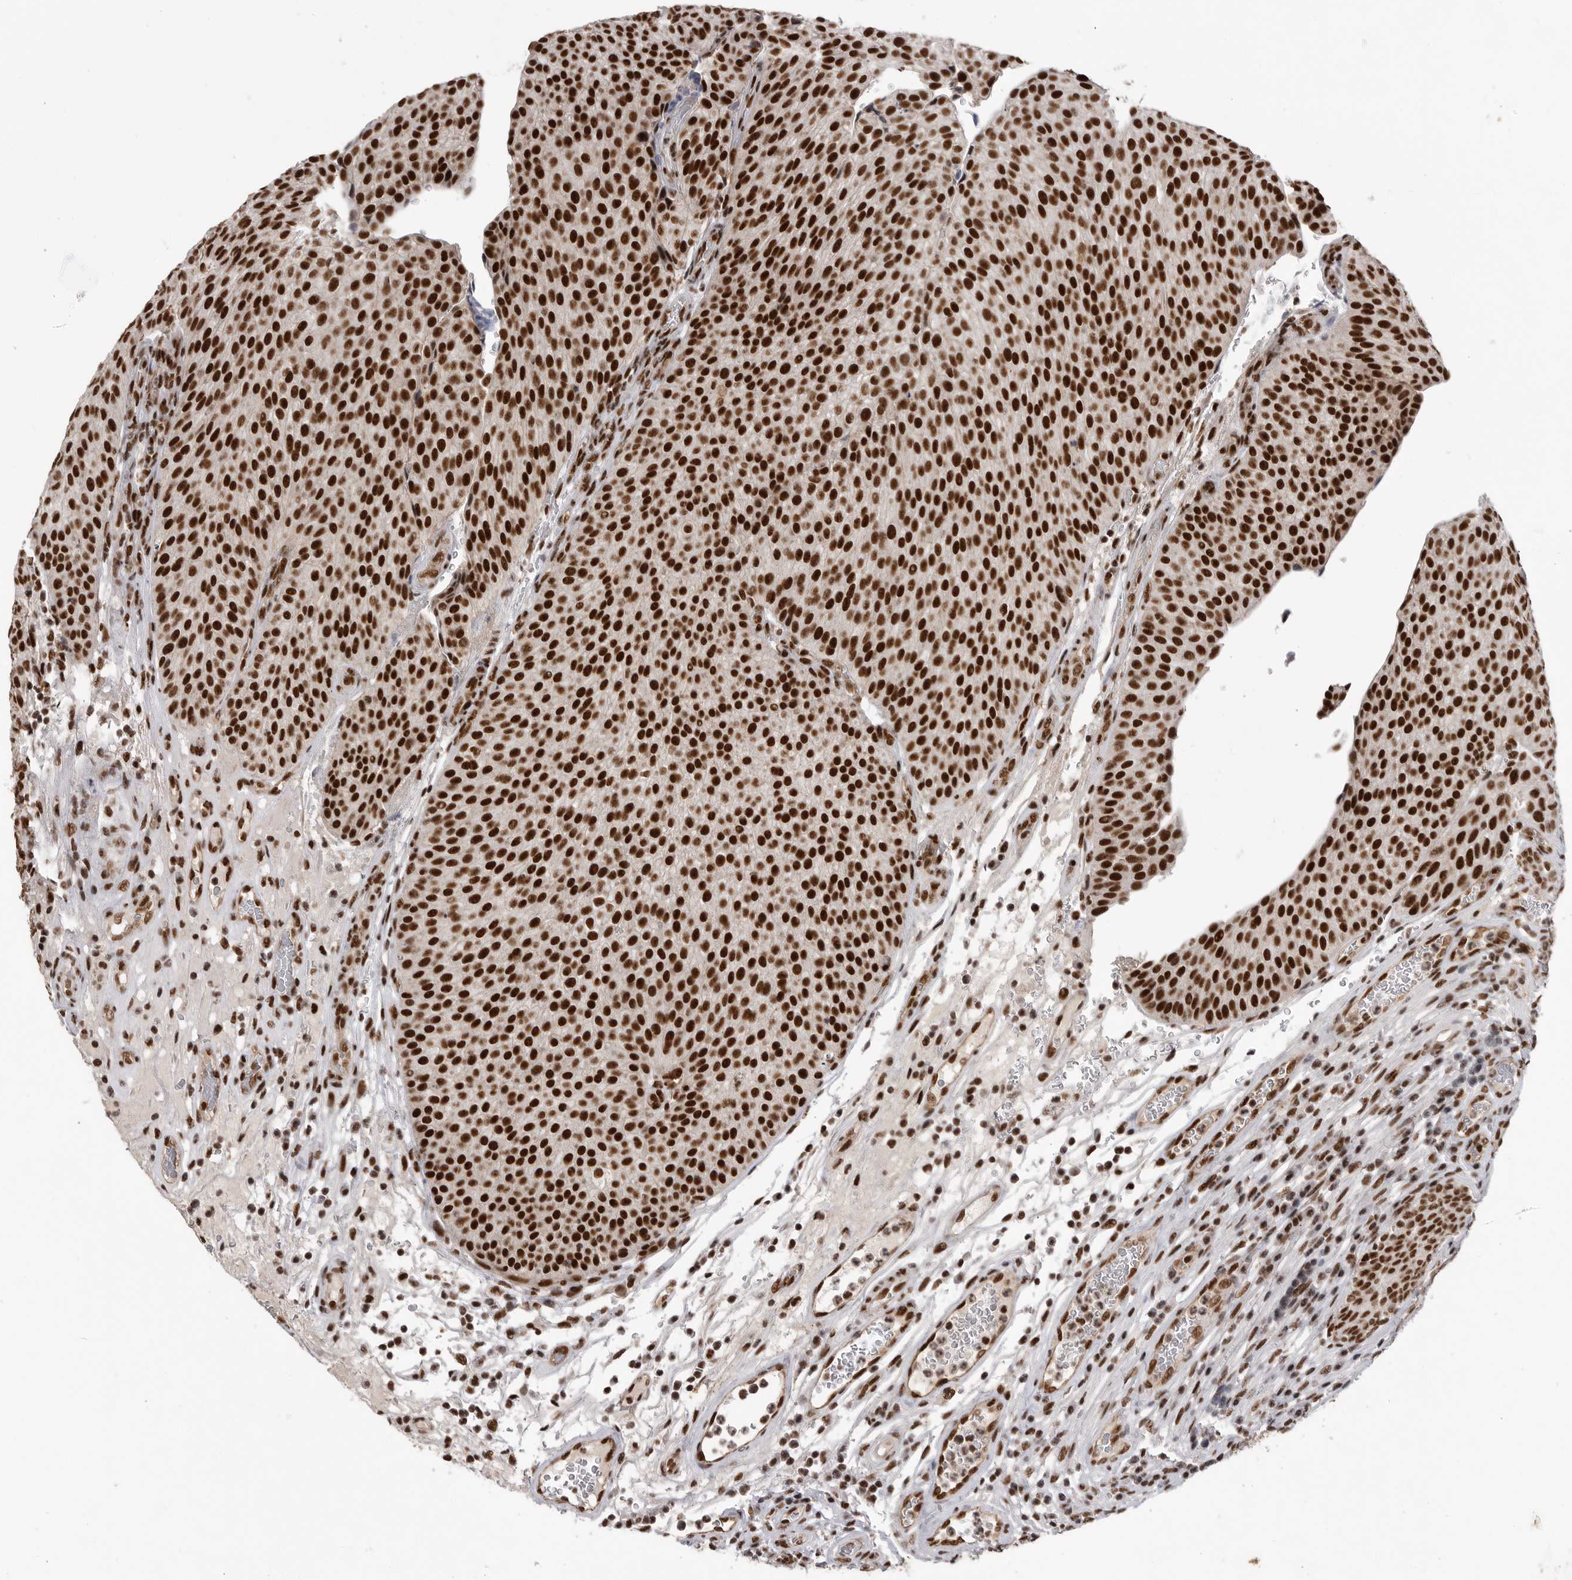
{"staining": {"intensity": "strong", "quantity": ">75%", "location": "nuclear"}, "tissue": "urothelial cancer", "cell_type": "Tumor cells", "image_type": "cancer", "snomed": [{"axis": "morphology", "description": "Normal tissue, NOS"}, {"axis": "morphology", "description": "Urothelial carcinoma, Low grade"}, {"axis": "topography", "description": "Smooth muscle"}, {"axis": "topography", "description": "Urinary bladder"}], "caption": "Immunohistochemical staining of urothelial carcinoma (low-grade) shows strong nuclear protein staining in approximately >75% of tumor cells.", "gene": "PPP1R8", "patient": {"sex": "male", "age": 60}}